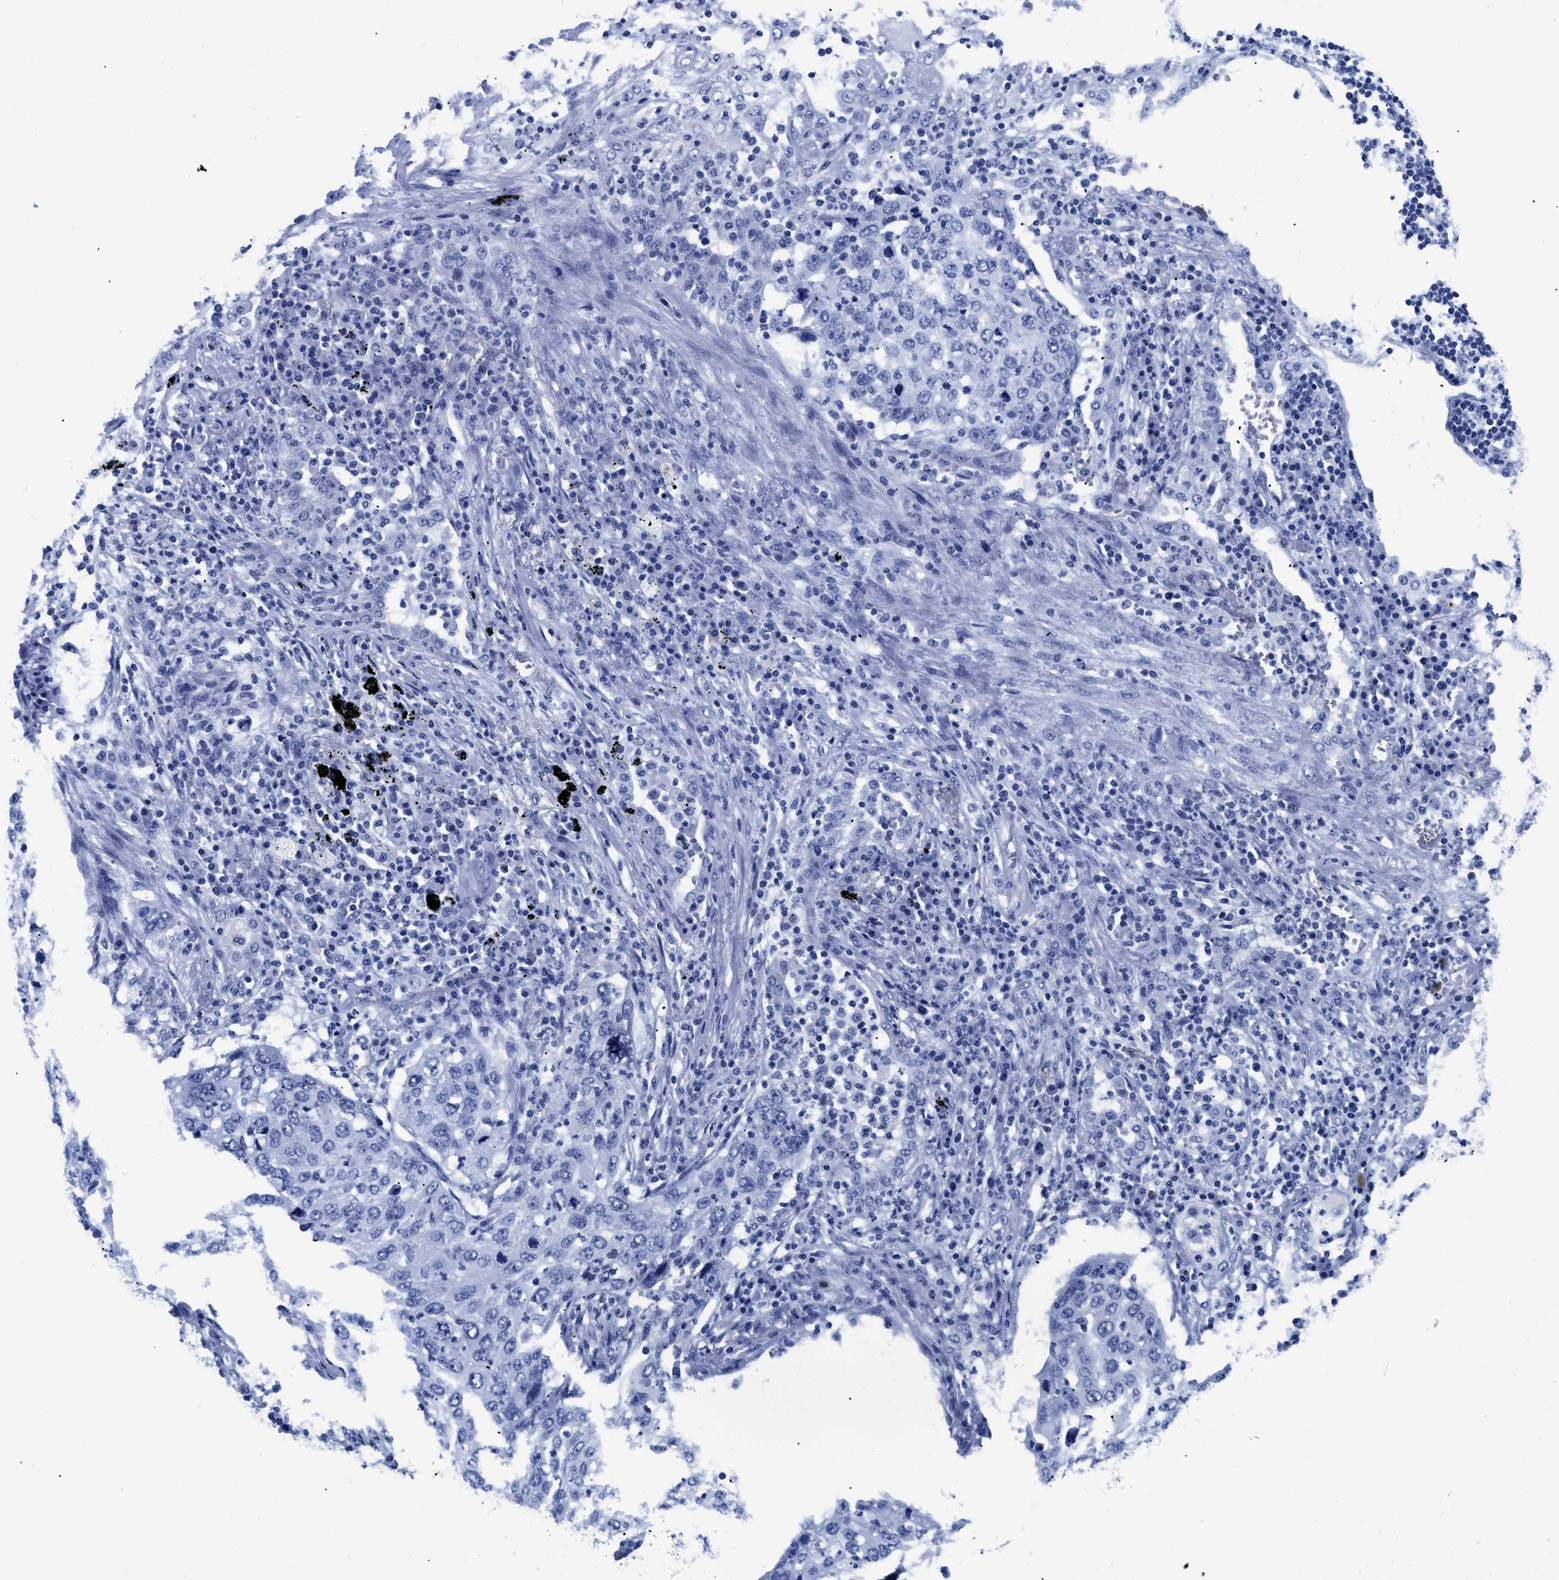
{"staining": {"intensity": "negative", "quantity": "none", "location": "none"}, "tissue": "lung cancer", "cell_type": "Tumor cells", "image_type": "cancer", "snomed": [{"axis": "morphology", "description": "Squamous cell carcinoma, NOS"}, {"axis": "topography", "description": "Lung"}], "caption": "Tumor cells show no significant protein positivity in lung squamous cell carcinoma.", "gene": "TREML1", "patient": {"sex": "female", "age": 63}}